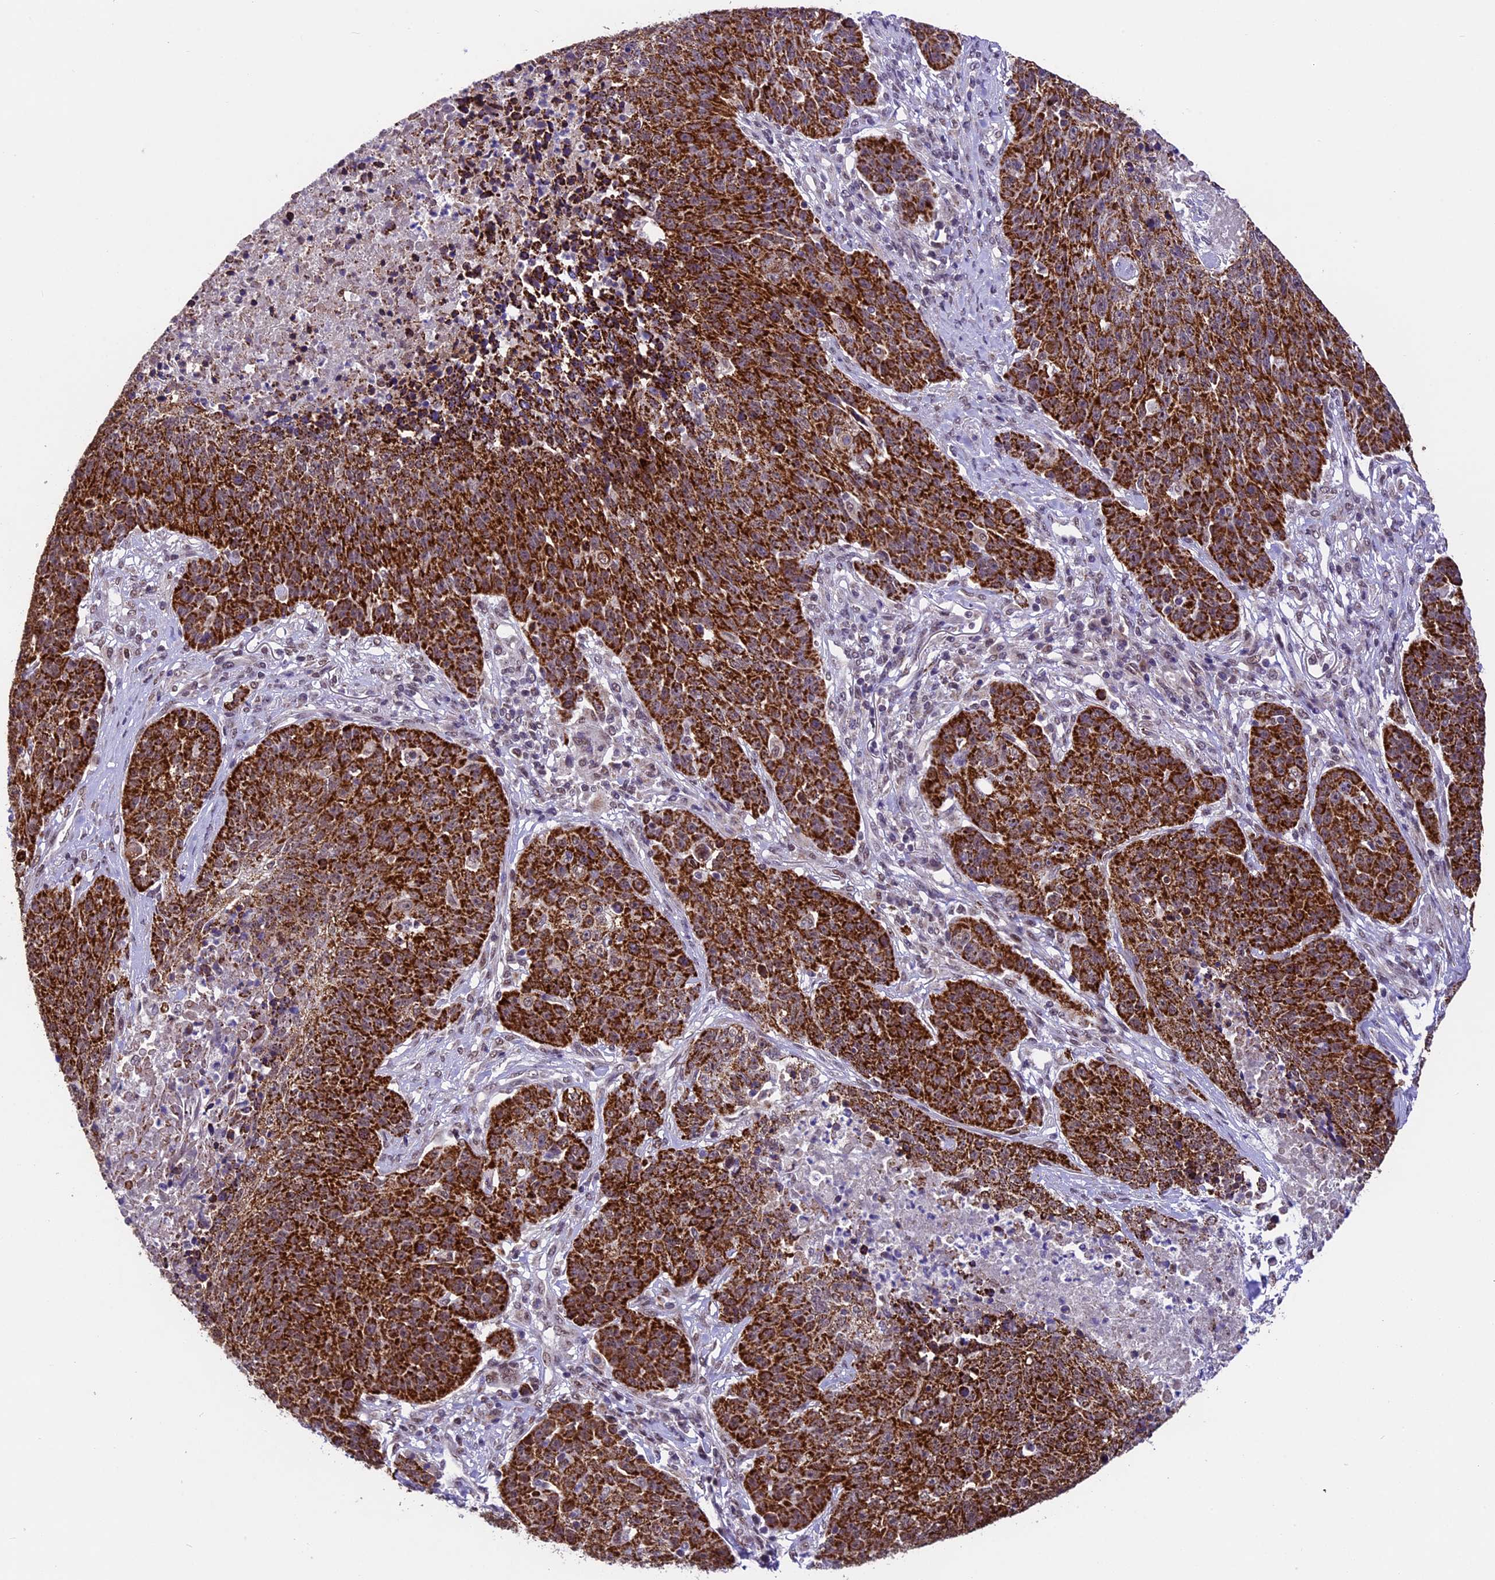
{"staining": {"intensity": "strong", "quantity": ">75%", "location": "cytoplasmic/membranous"}, "tissue": "lung cancer", "cell_type": "Tumor cells", "image_type": "cancer", "snomed": [{"axis": "morphology", "description": "Normal tissue, NOS"}, {"axis": "morphology", "description": "Squamous cell carcinoma, NOS"}, {"axis": "topography", "description": "Lymph node"}, {"axis": "topography", "description": "Lung"}], "caption": "Tumor cells reveal high levels of strong cytoplasmic/membranous staining in about >75% of cells in lung squamous cell carcinoma. Nuclei are stained in blue.", "gene": "CARS2", "patient": {"sex": "male", "age": 66}}